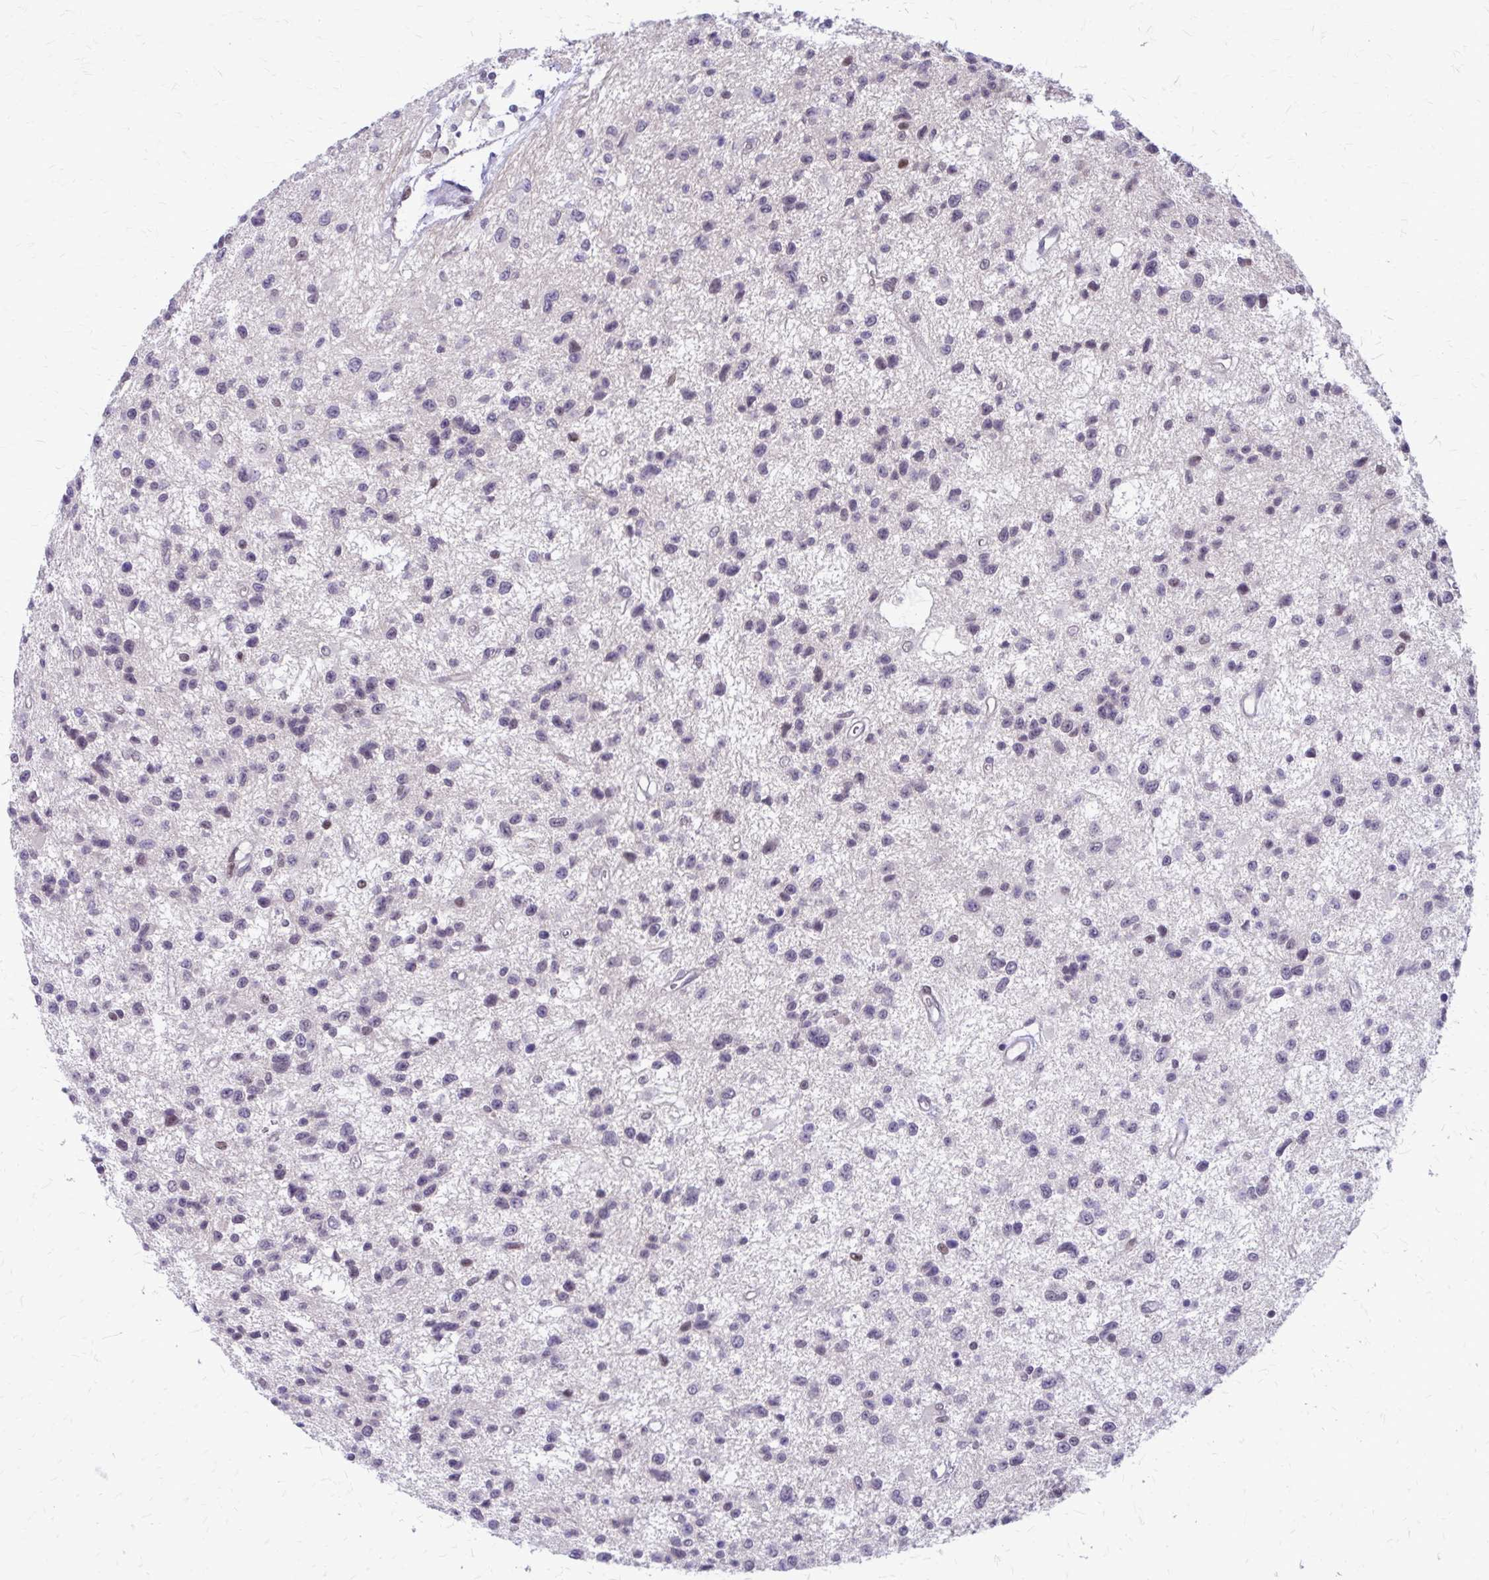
{"staining": {"intensity": "weak", "quantity": "<25%", "location": "nuclear"}, "tissue": "glioma", "cell_type": "Tumor cells", "image_type": "cancer", "snomed": [{"axis": "morphology", "description": "Glioma, malignant, Low grade"}, {"axis": "topography", "description": "Brain"}], "caption": "This is a micrograph of immunohistochemistry (IHC) staining of glioma, which shows no expression in tumor cells.", "gene": "ANKRD30B", "patient": {"sex": "male", "age": 43}}